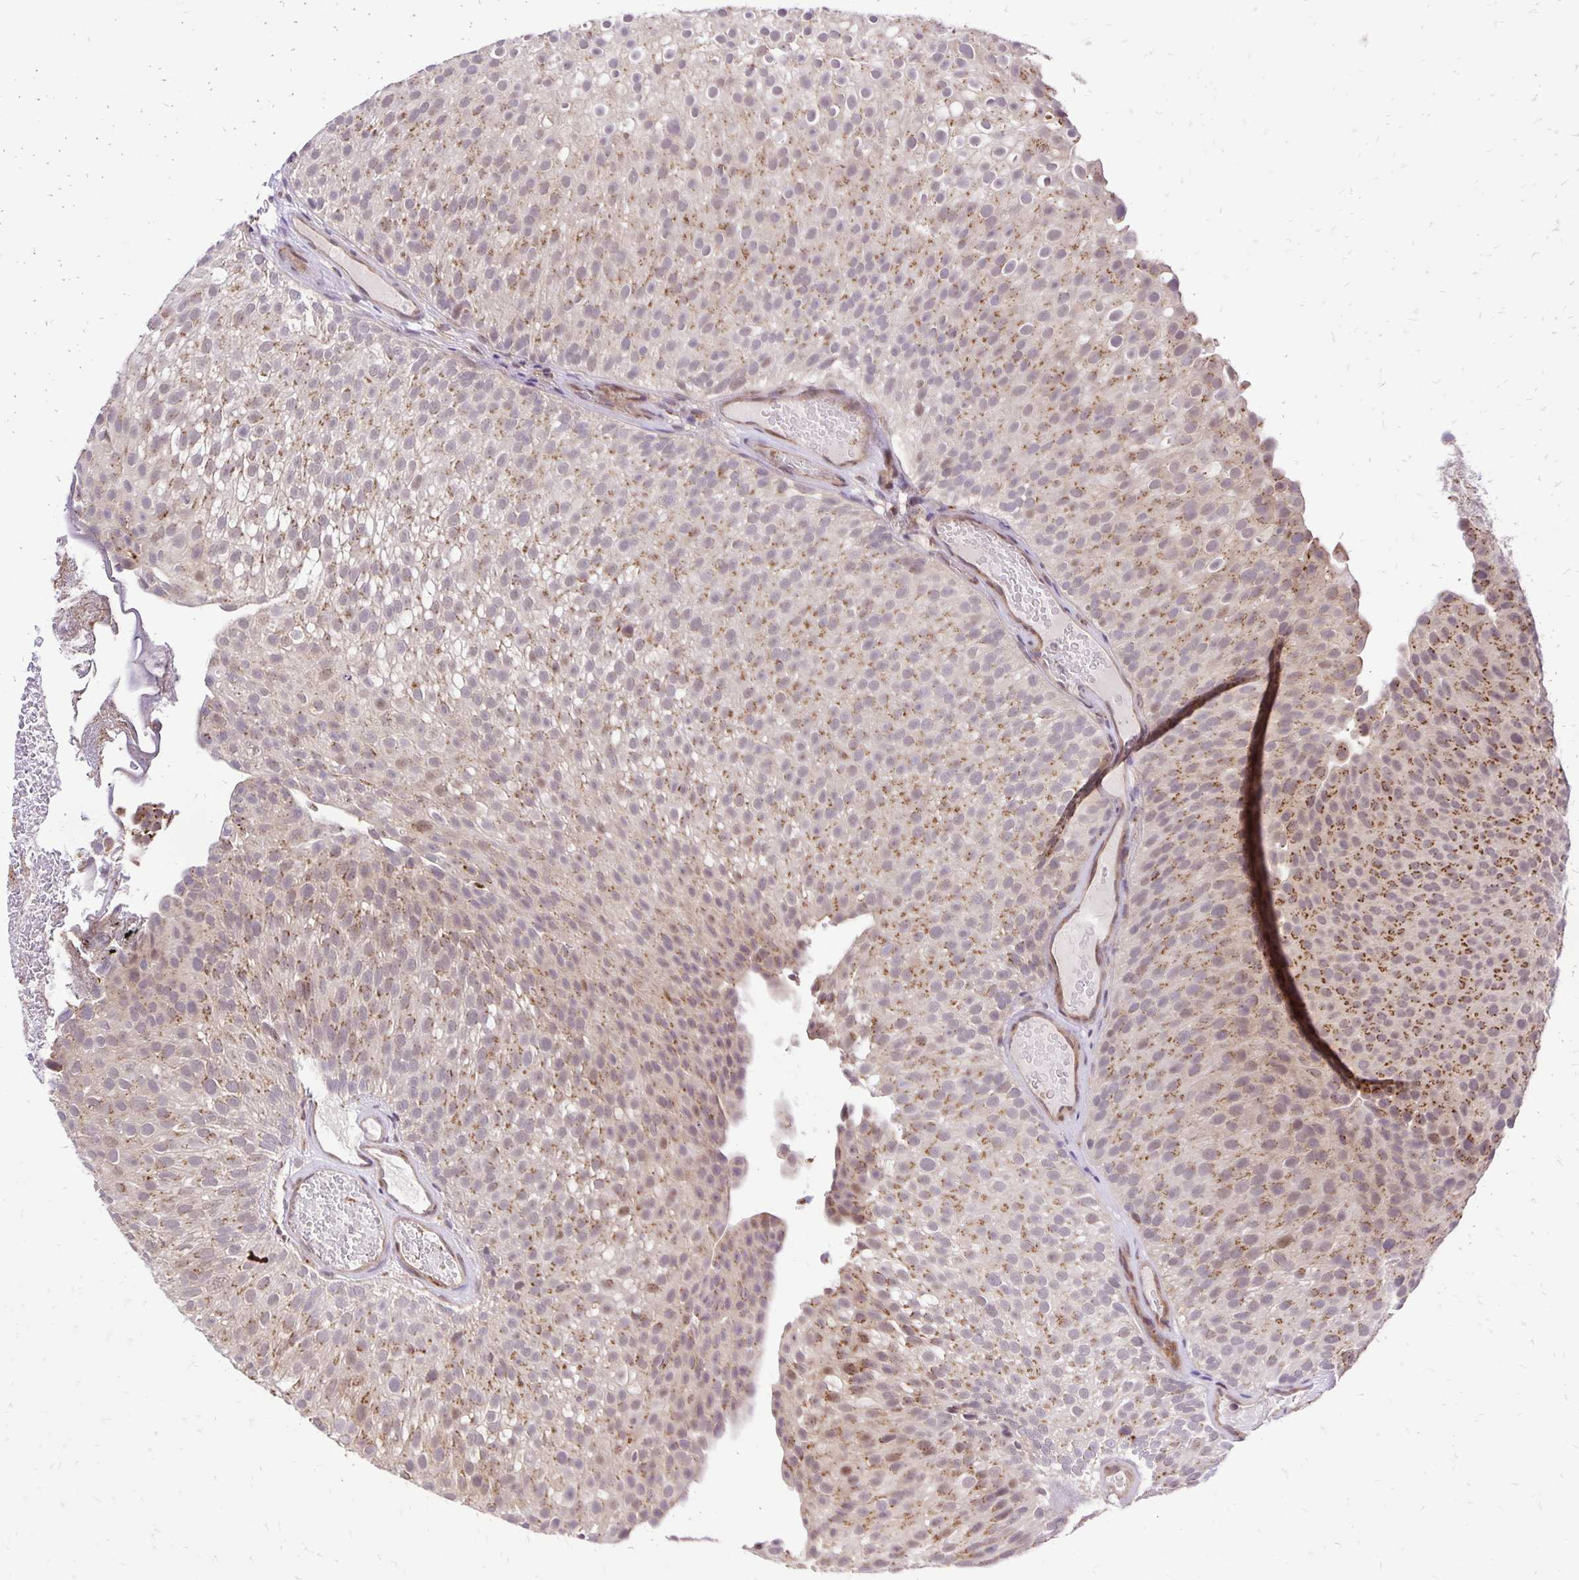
{"staining": {"intensity": "moderate", "quantity": ">75%", "location": "cytoplasmic/membranous"}, "tissue": "urothelial cancer", "cell_type": "Tumor cells", "image_type": "cancer", "snomed": [{"axis": "morphology", "description": "Urothelial carcinoma, Low grade"}, {"axis": "topography", "description": "Urinary bladder"}], "caption": "This micrograph shows urothelial cancer stained with IHC to label a protein in brown. The cytoplasmic/membranous of tumor cells show moderate positivity for the protein. Nuclei are counter-stained blue.", "gene": "GOLGA5", "patient": {"sex": "male", "age": 78}}